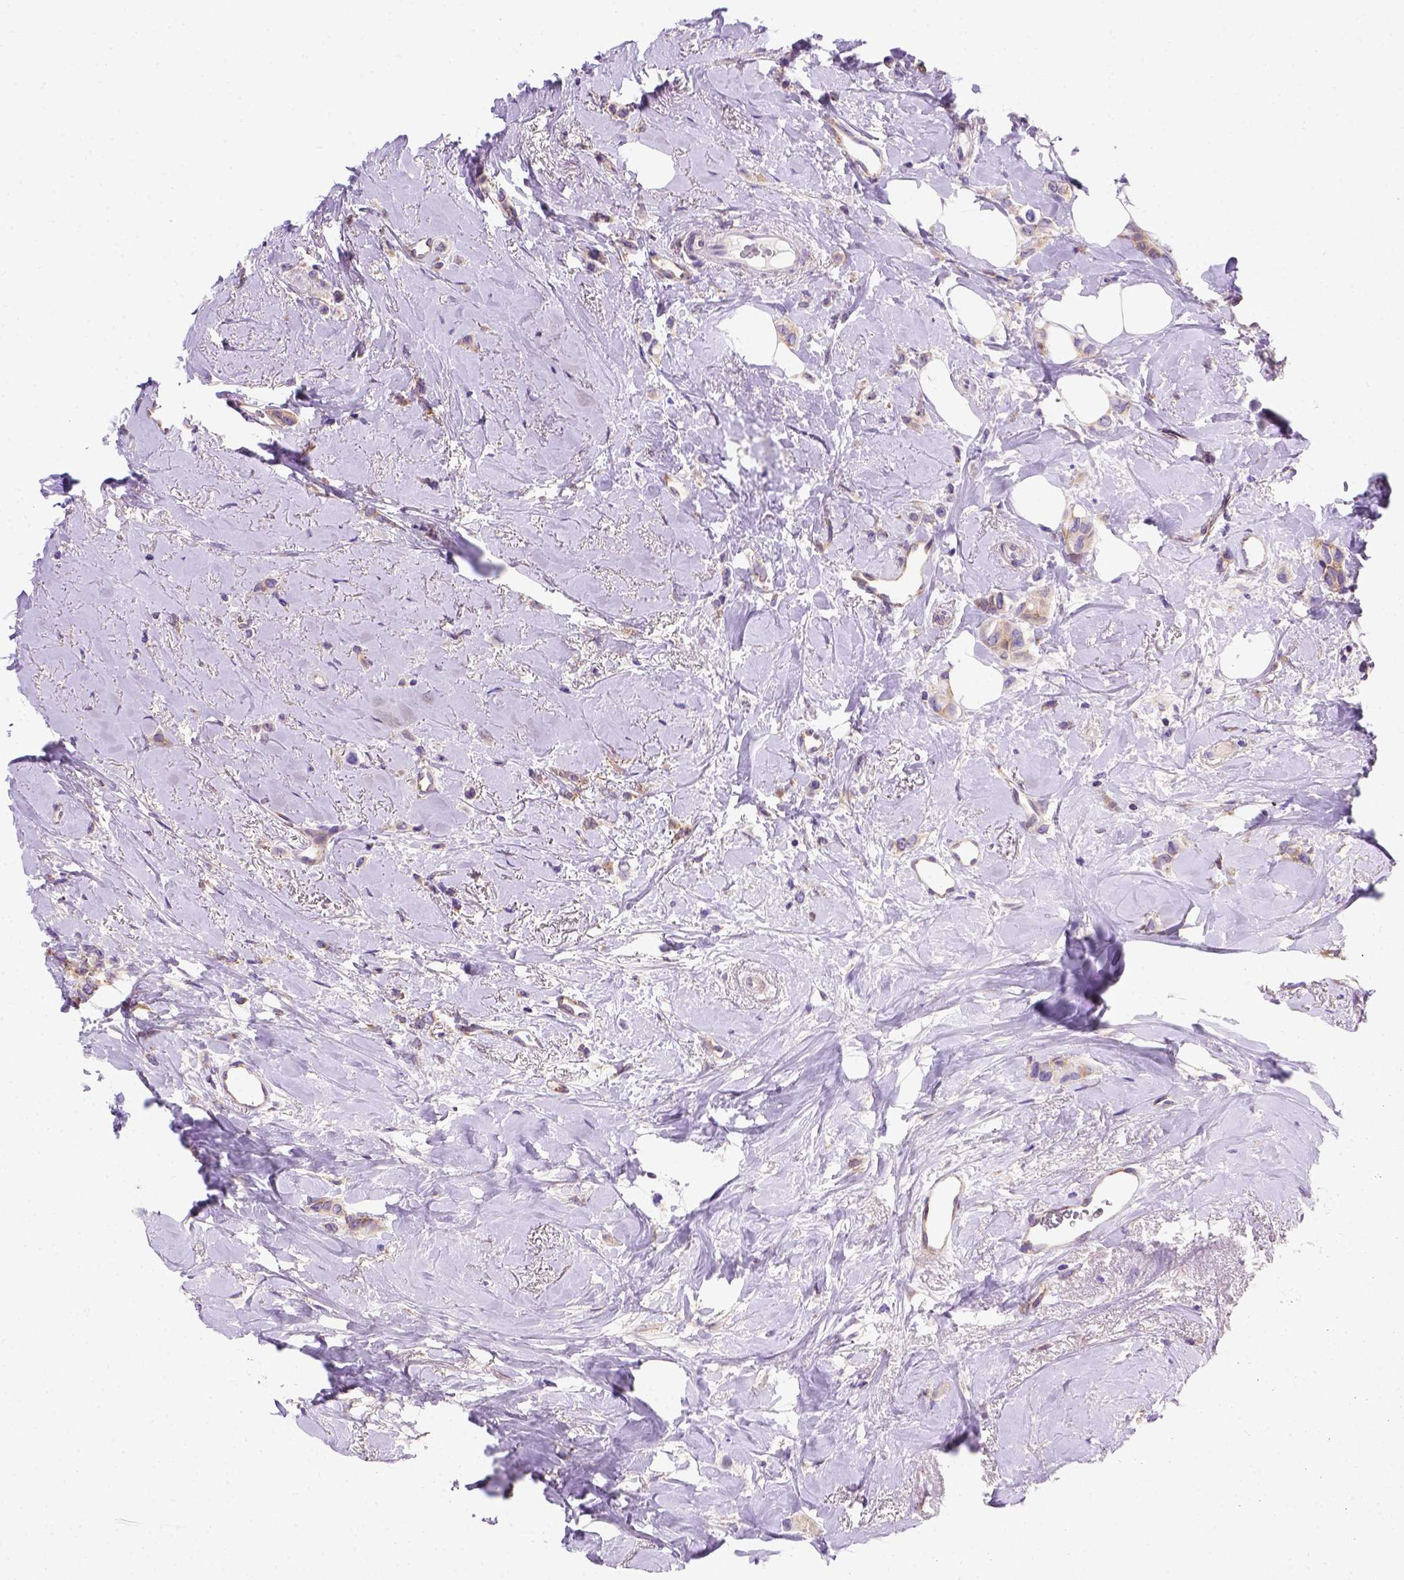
{"staining": {"intensity": "weak", "quantity": ">75%", "location": "cytoplasmic/membranous"}, "tissue": "breast cancer", "cell_type": "Tumor cells", "image_type": "cancer", "snomed": [{"axis": "morphology", "description": "Lobular carcinoma"}, {"axis": "topography", "description": "Breast"}], "caption": "Immunohistochemistry (IHC) micrograph of lobular carcinoma (breast) stained for a protein (brown), which displays low levels of weak cytoplasmic/membranous expression in about >75% of tumor cells.", "gene": "FOXI1", "patient": {"sex": "female", "age": 66}}